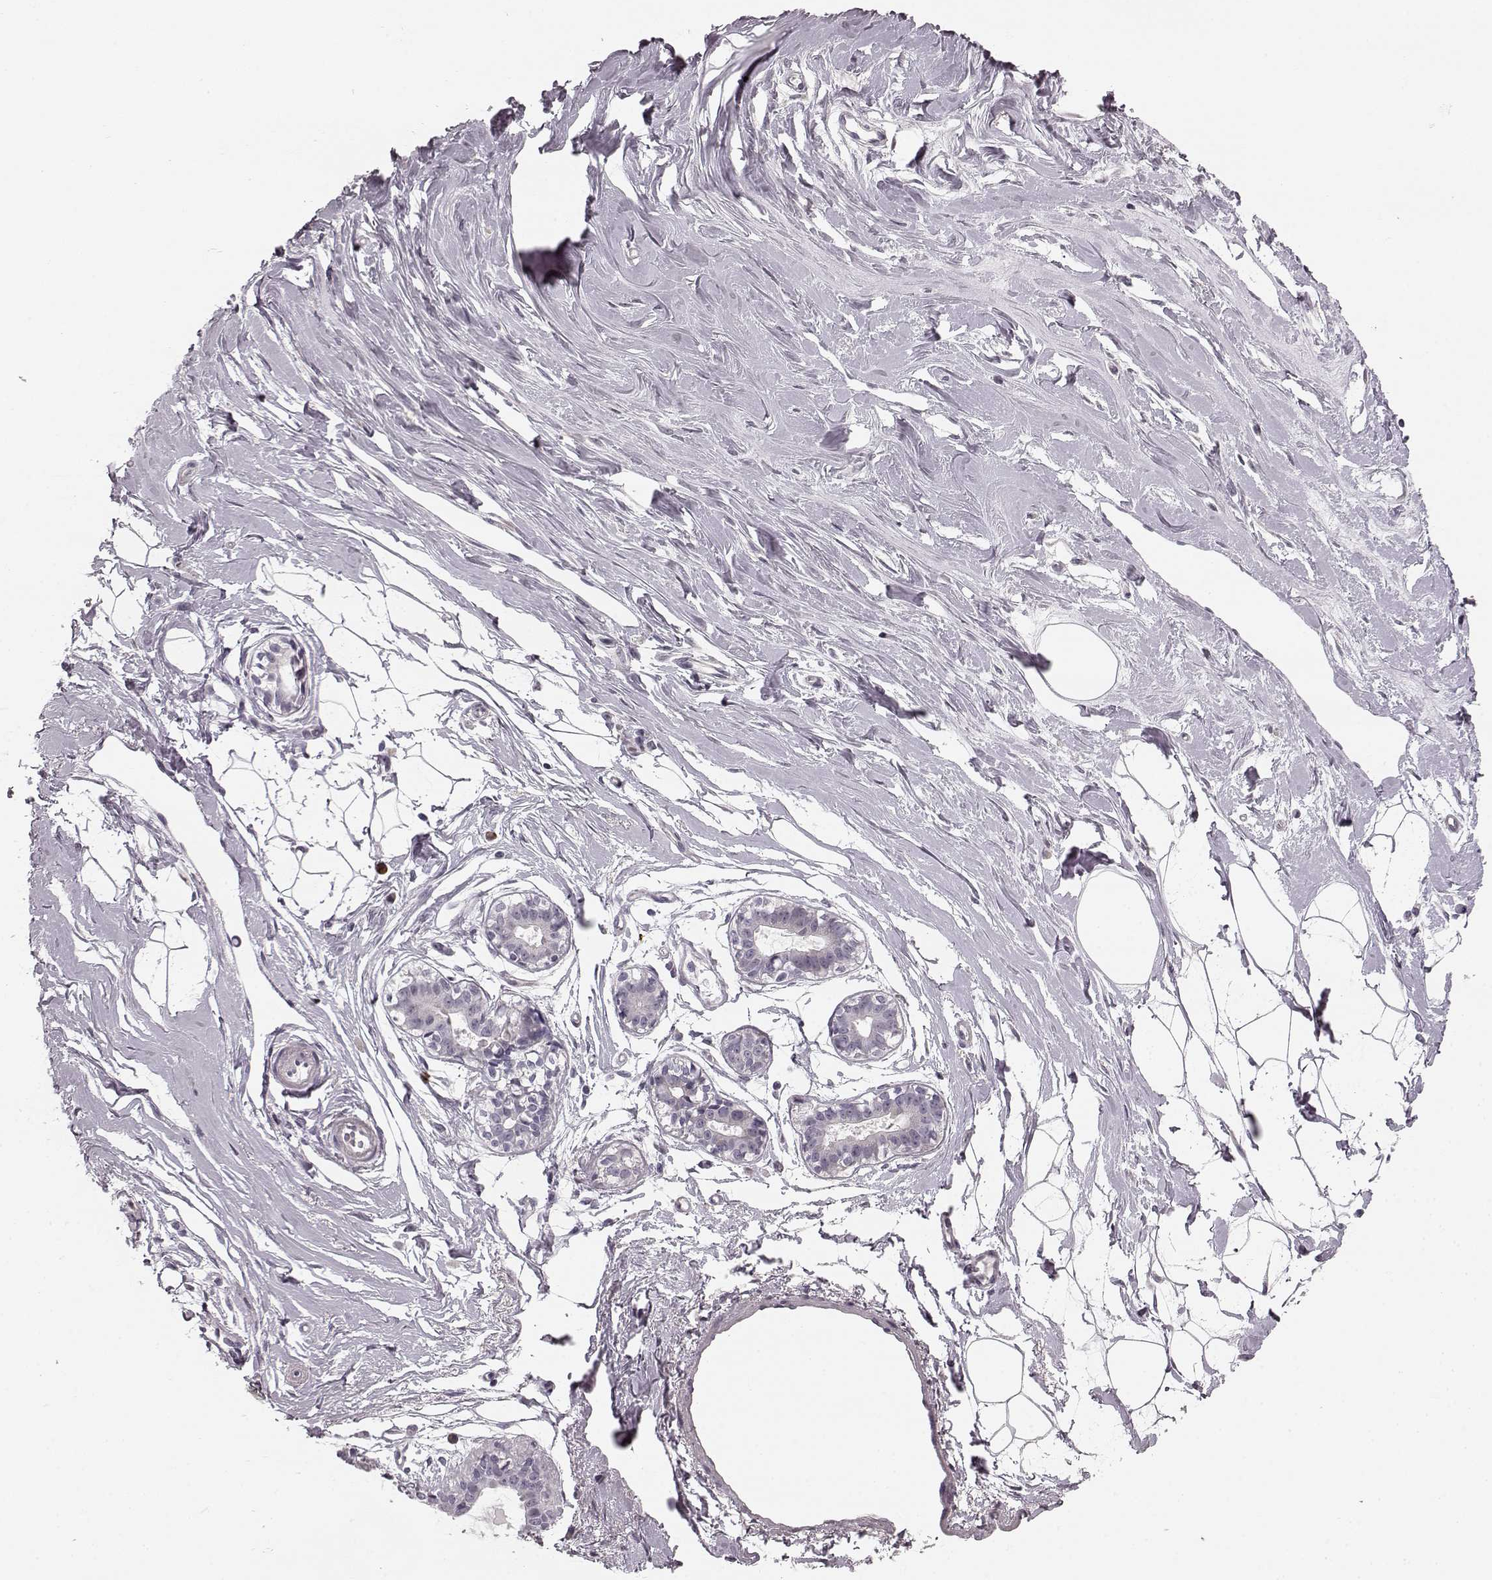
{"staining": {"intensity": "negative", "quantity": "none", "location": "none"}, "tissue": "breast", "cell_type": "Adipocytes", "image_type": "normal", "snomed": [{"axis": "morphology", "description": "Normal tissue, NOS"}, {"axis": "topography", "description": "Breast"}], "caption": "Immunohistochemistry of unremarkable human breast demonstrates no expression in adipocytes.", "gene": "FAM234B", "patient": {"sex": "female", "age": 49}}